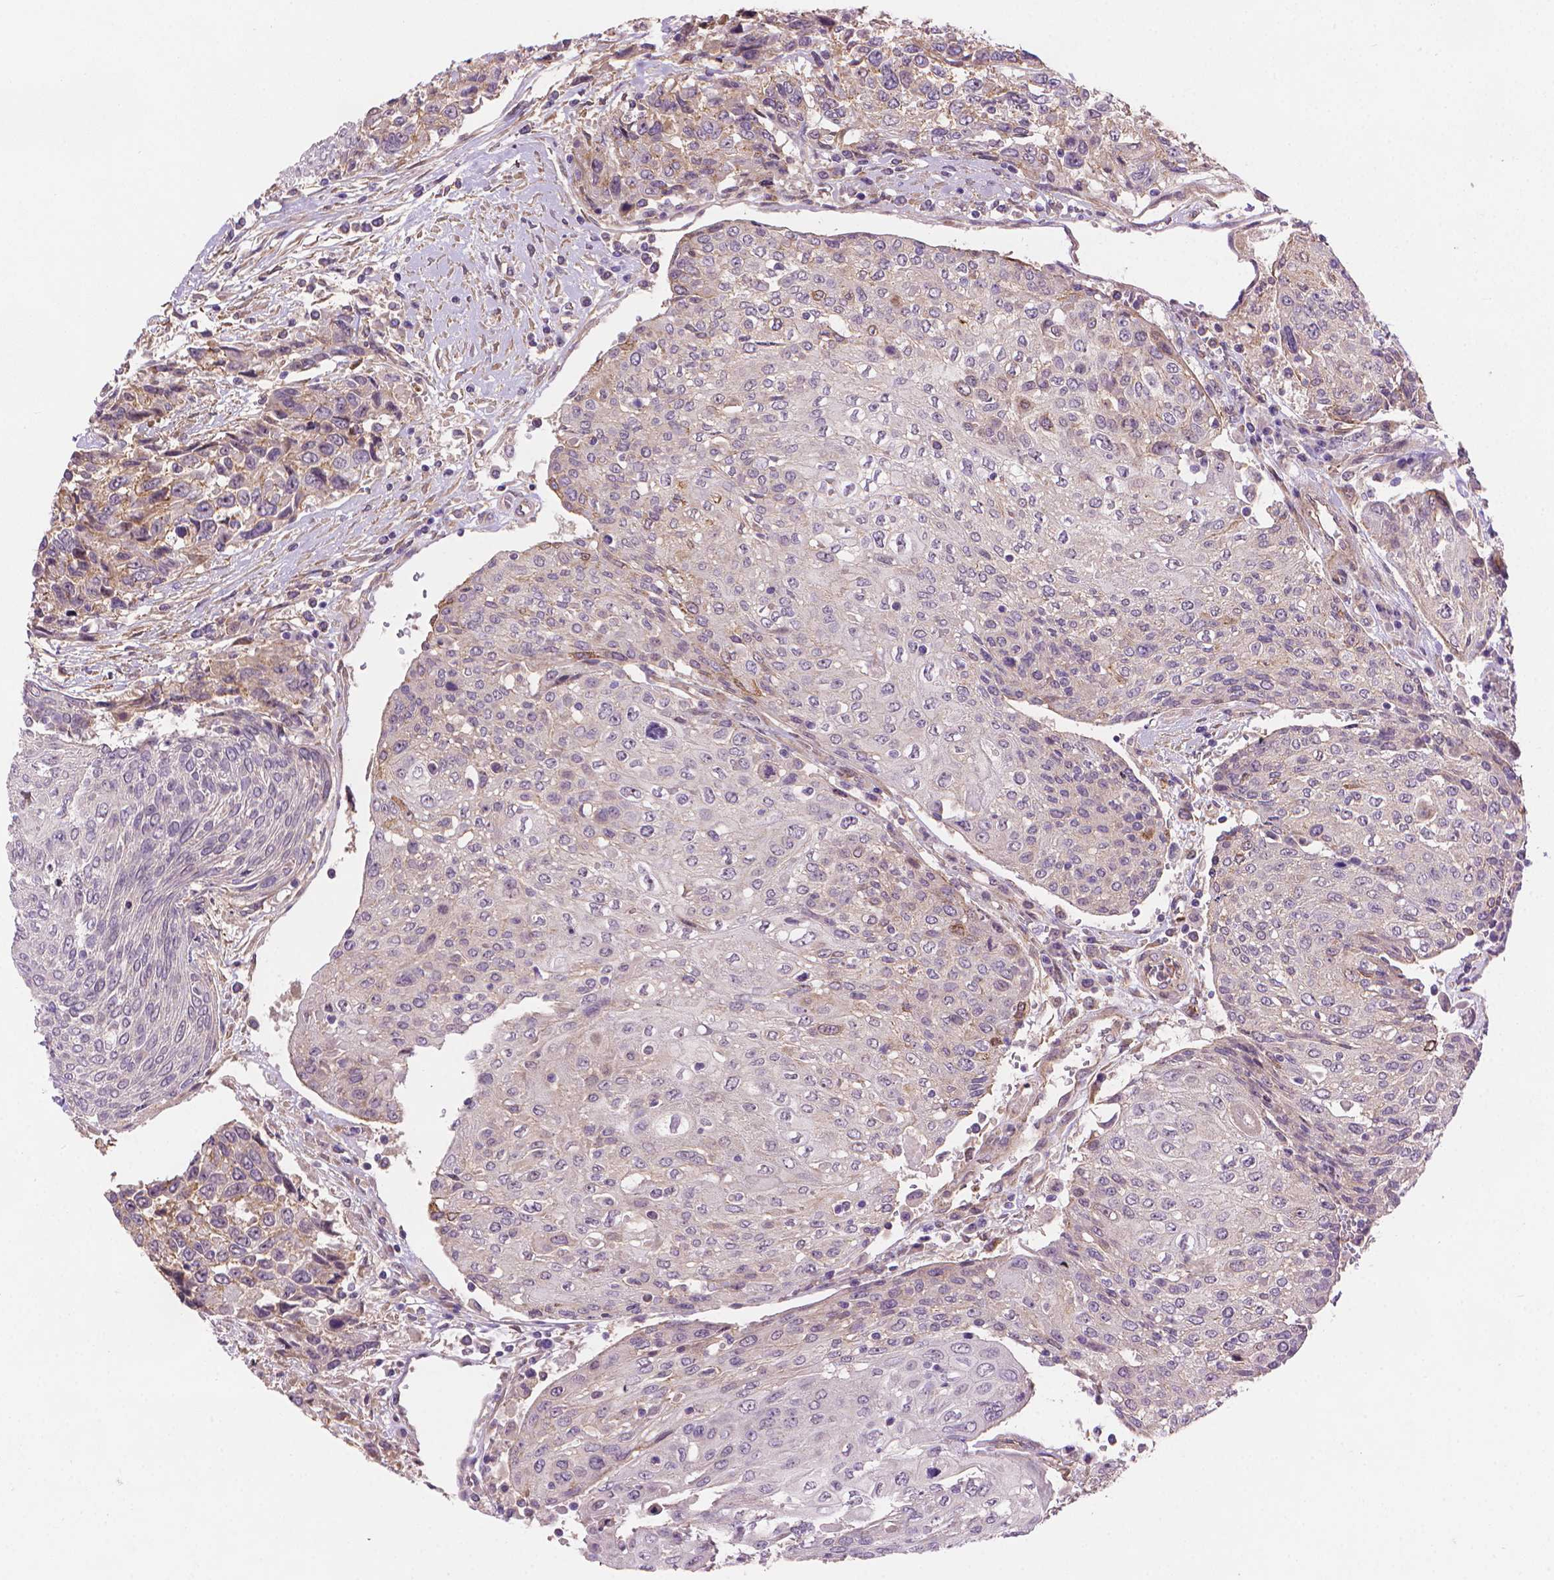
{"staining": {"intensity": "weak", "quantity": "25%-75%", "location": "cytoplasmic/membranous"}, "tissue": "urothelial cancer", "cell_type": "Tumor cells", "image_type": "cancer", "snomed": [{"axis": "morphology", "description": "Urothelial carcinoma, High grade"}, {"axis": "topography", "description": "Urinary bladder"}], "caption": "Immunohistochemical staining of urothelial cancer shows low levels of weak cytoplasmic/membranous expression in approximately 25%-75% of tumor cells.", "gene": "AMMECR1", "patient": {"sex": "female", "age": 70}}